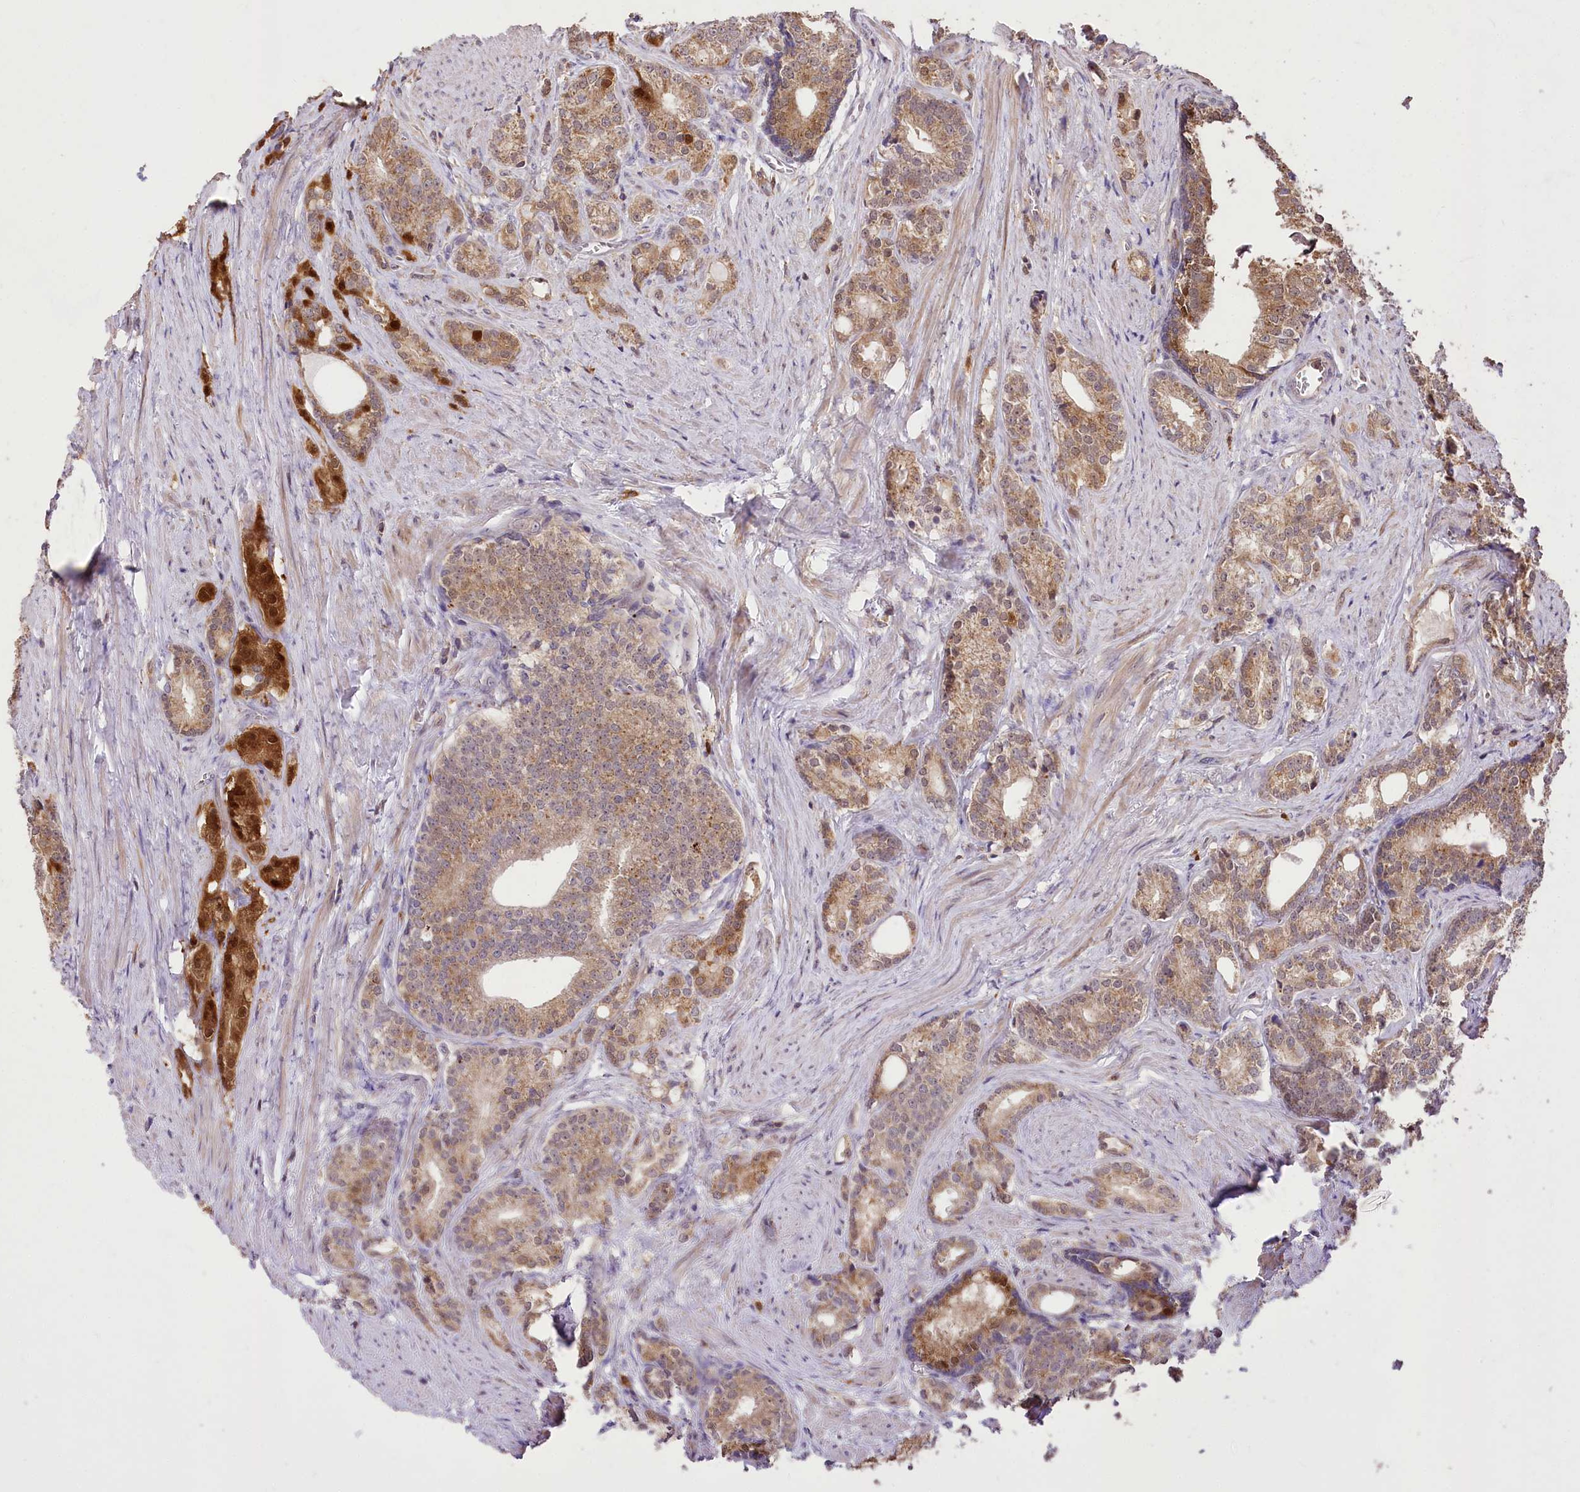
{"staining": {"intensity": "strong", "quantity": "<25%", "location": "cytoplasmic/membranous,nuclear"}, "tissue": "prostate cancer", "cell_type": "Tumor cells", "image_type": "cancer", "snomed": [{"axis": "morphology", "description": "Adenocarcinoma, Low grade"}, {"axis": "topography", "description": "Prostate"}], "caption": "Approximately <25% of tumor cells in low-grade adenocarcinoma (prostate) reveal strong cytoplasmic/membranous and nuclear protein expression as visualized by brown immunohistochemical staining.", "gene": "SERGEF", "patient": {"sex": "male", "age": 71}}